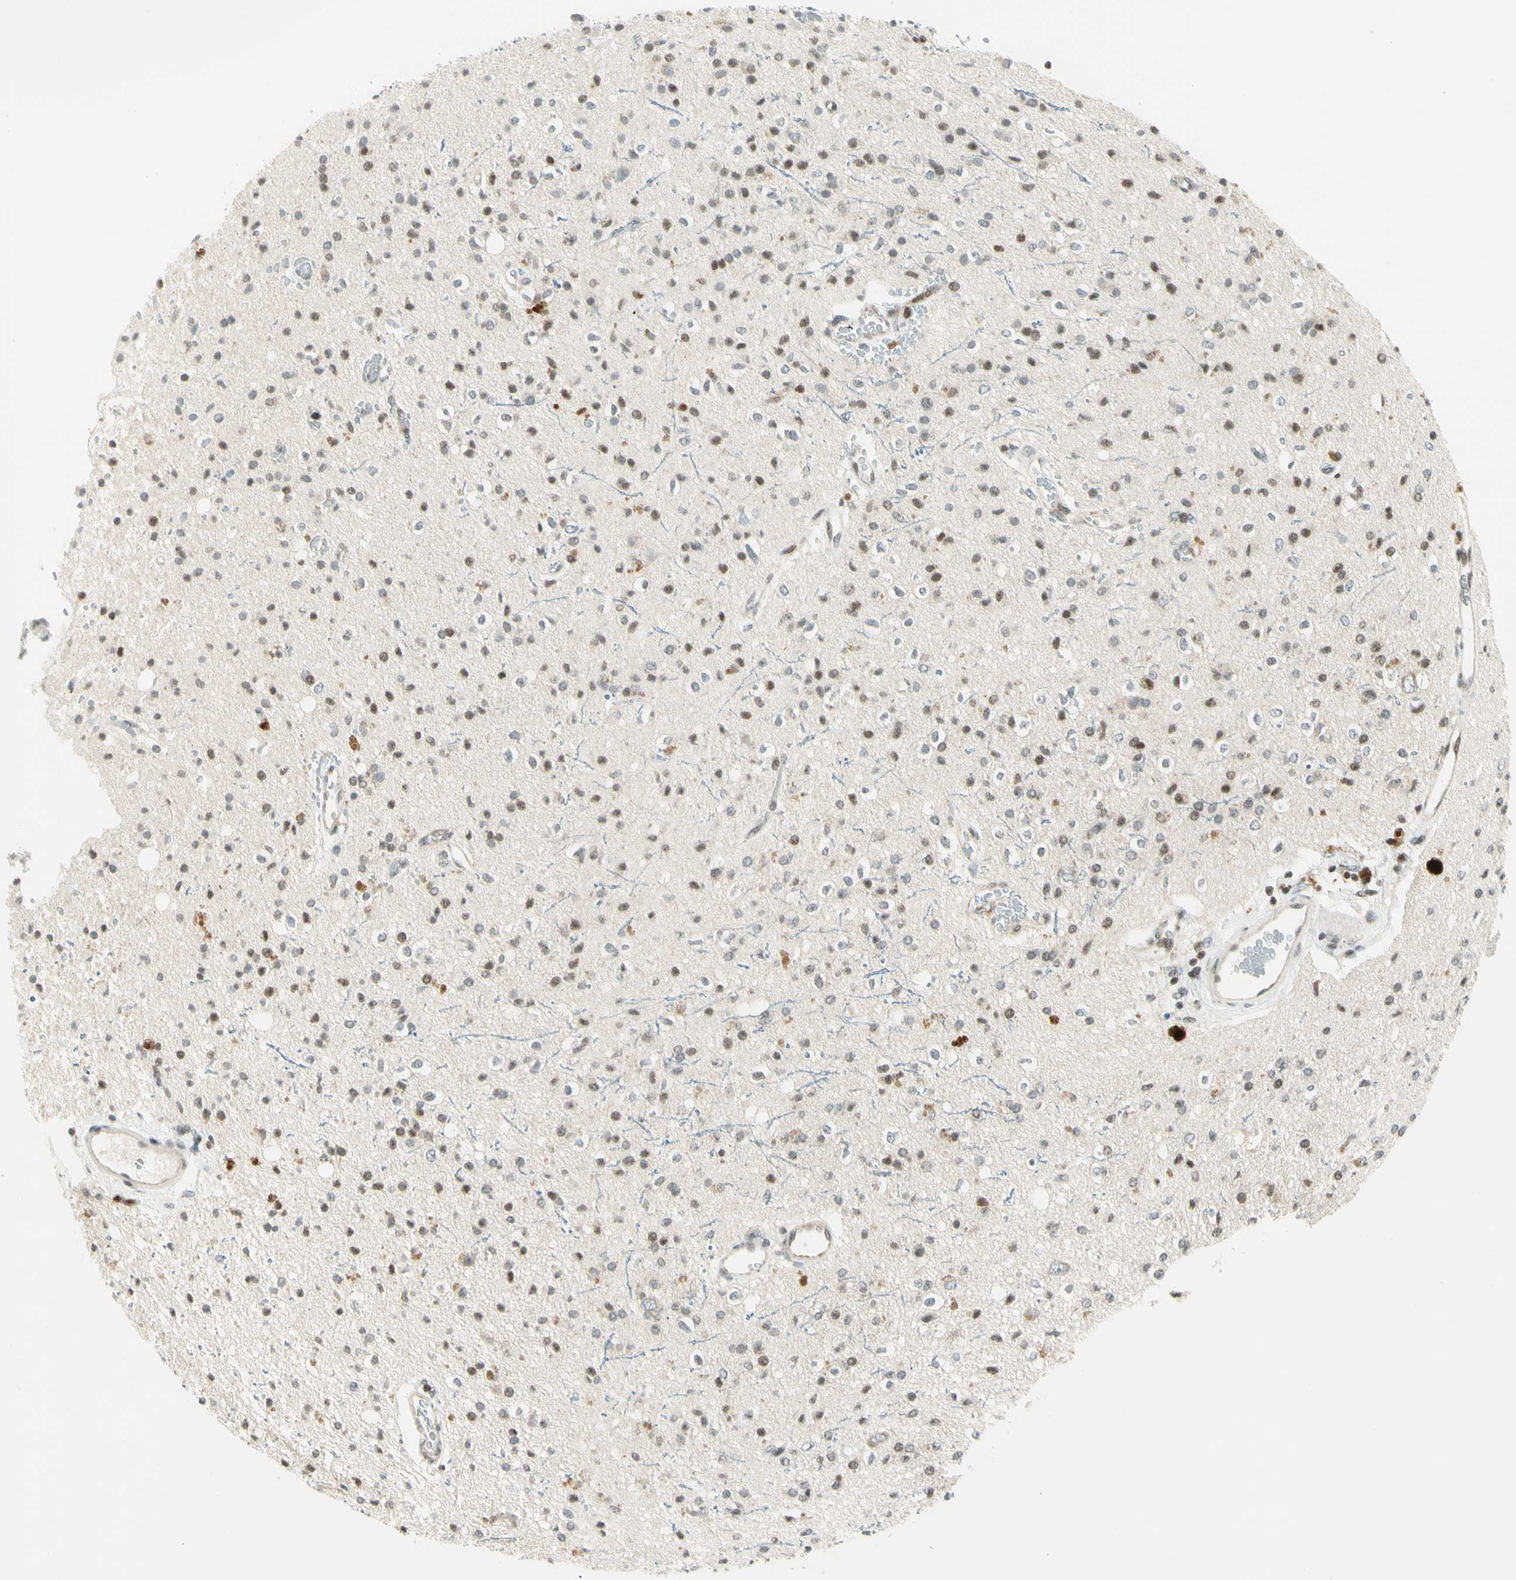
{"staining": {"intensity": "negative", "quantity": "none", "location": "none"}, "tissue": "glioma", "cell_type": "Tumor cells", "image_type": "cancer", "snomed": [{"axis": "morphology", "description": "Glioma, malignant, High grade"}, {"axis": "topography", "description": "Brain"}], "caption": "An immunohistochemistry (IHC) histopathology image of glioma is shown. There is no staining in tumor cells of glioma. (Immunohistochemistry, brightfield microscopy, high magnification).", "gene": "TPT1", "patient": {"sex": "male", "age": 47}}